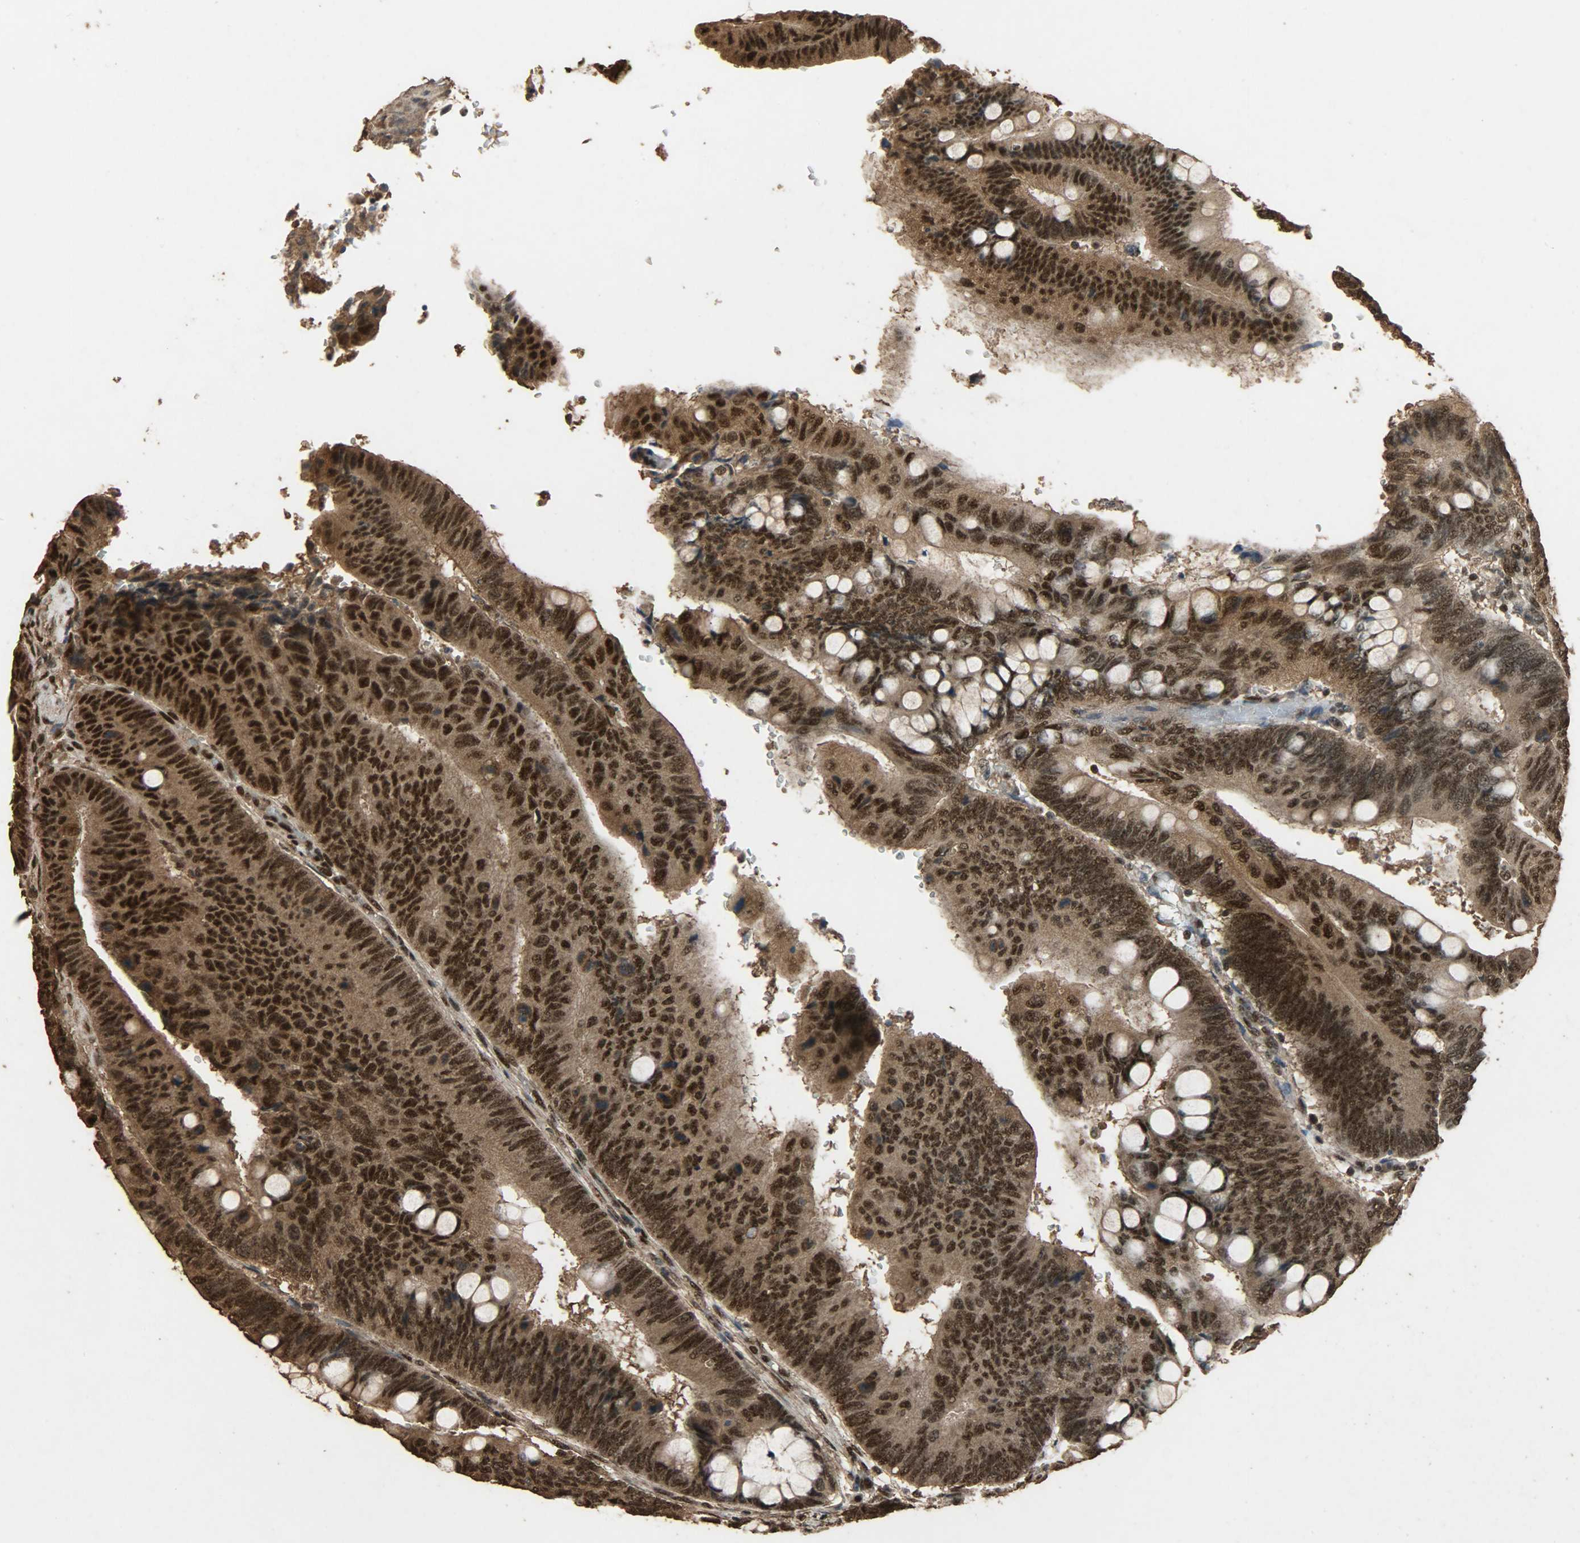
{"staining": {"intensity": "strong", "quantity": ">75%", "location": "cytoplasmic/membranous,nuclear"}, "tissue": "colorectal cancer", "cell_type": "Tumor cells", "image_type": "cancer", "snomed": [{"axis": "morphology", "description": "Normal tissue, NOS"}, {"axis": "morphology", "description": "Adenocarcinoma, NOS"}, {"axis": "topography", "description": "Rectum"}], "caption": "Protein staining of adenocarcinoma (colorectal) tissue reveals strong cytoplasmic/membranous and nuclear staining in approximately >75% of tumor cells.", "gene": "CCNT2", "patient": {"sex": "male", "age": 92}}